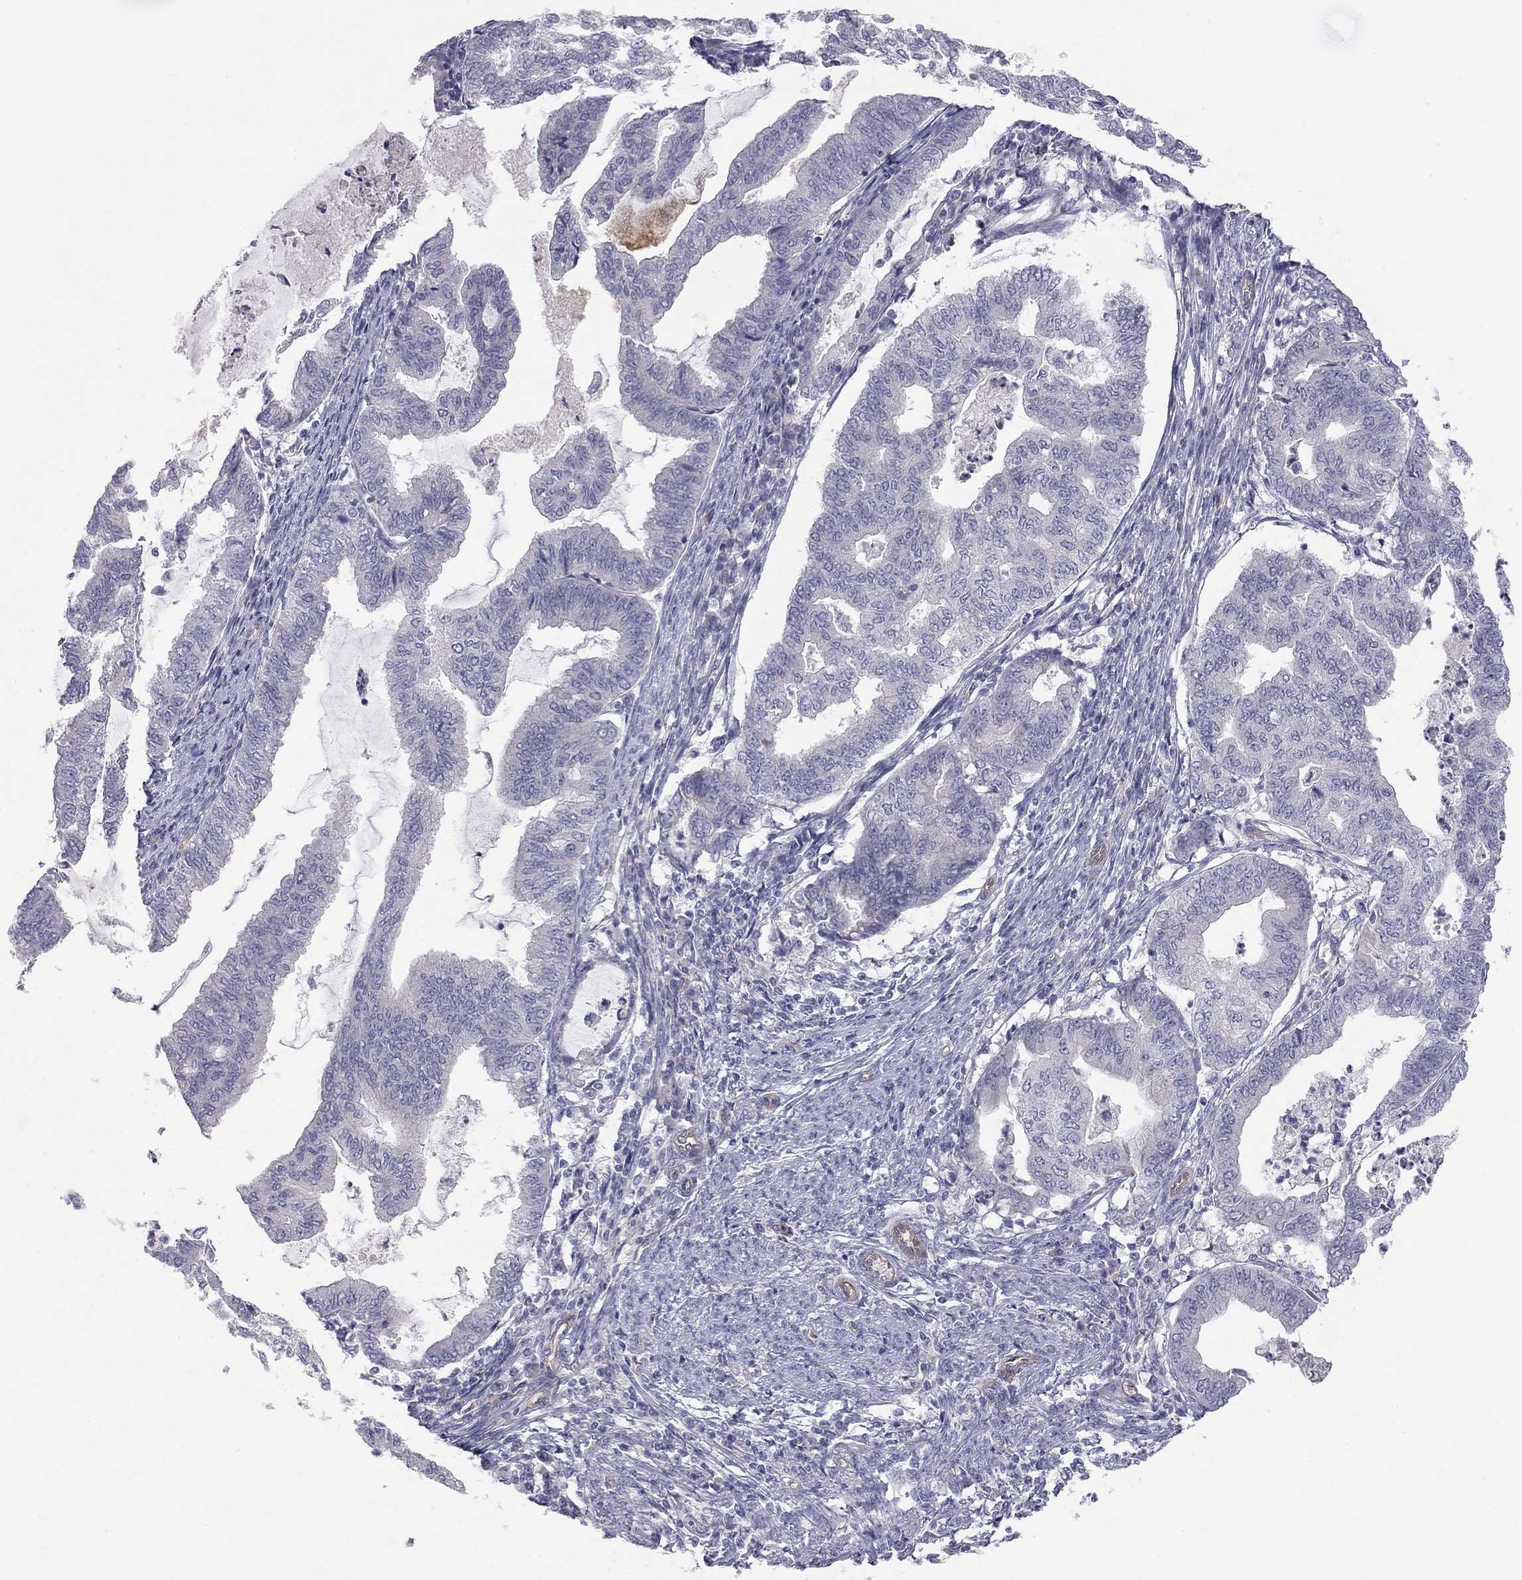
{"staining": {"intensity": "negative", "quantity": "none", "location": "none"}, "tissue": "endometrial cancer", "cell_type": "Tumor cells", "image_type": "cancer", "snomed": [{"axis": "morphology", "description": "Adenocarcinoma, NOS"}, {"axis": "topography", "description": "Endometrium"}], "caption": "Tumor cells show no significant protein positivity in adenocarcinoma (endometrial).", "gene": "GPRC5B", "patient": {"sex": "female", "age": 79}}